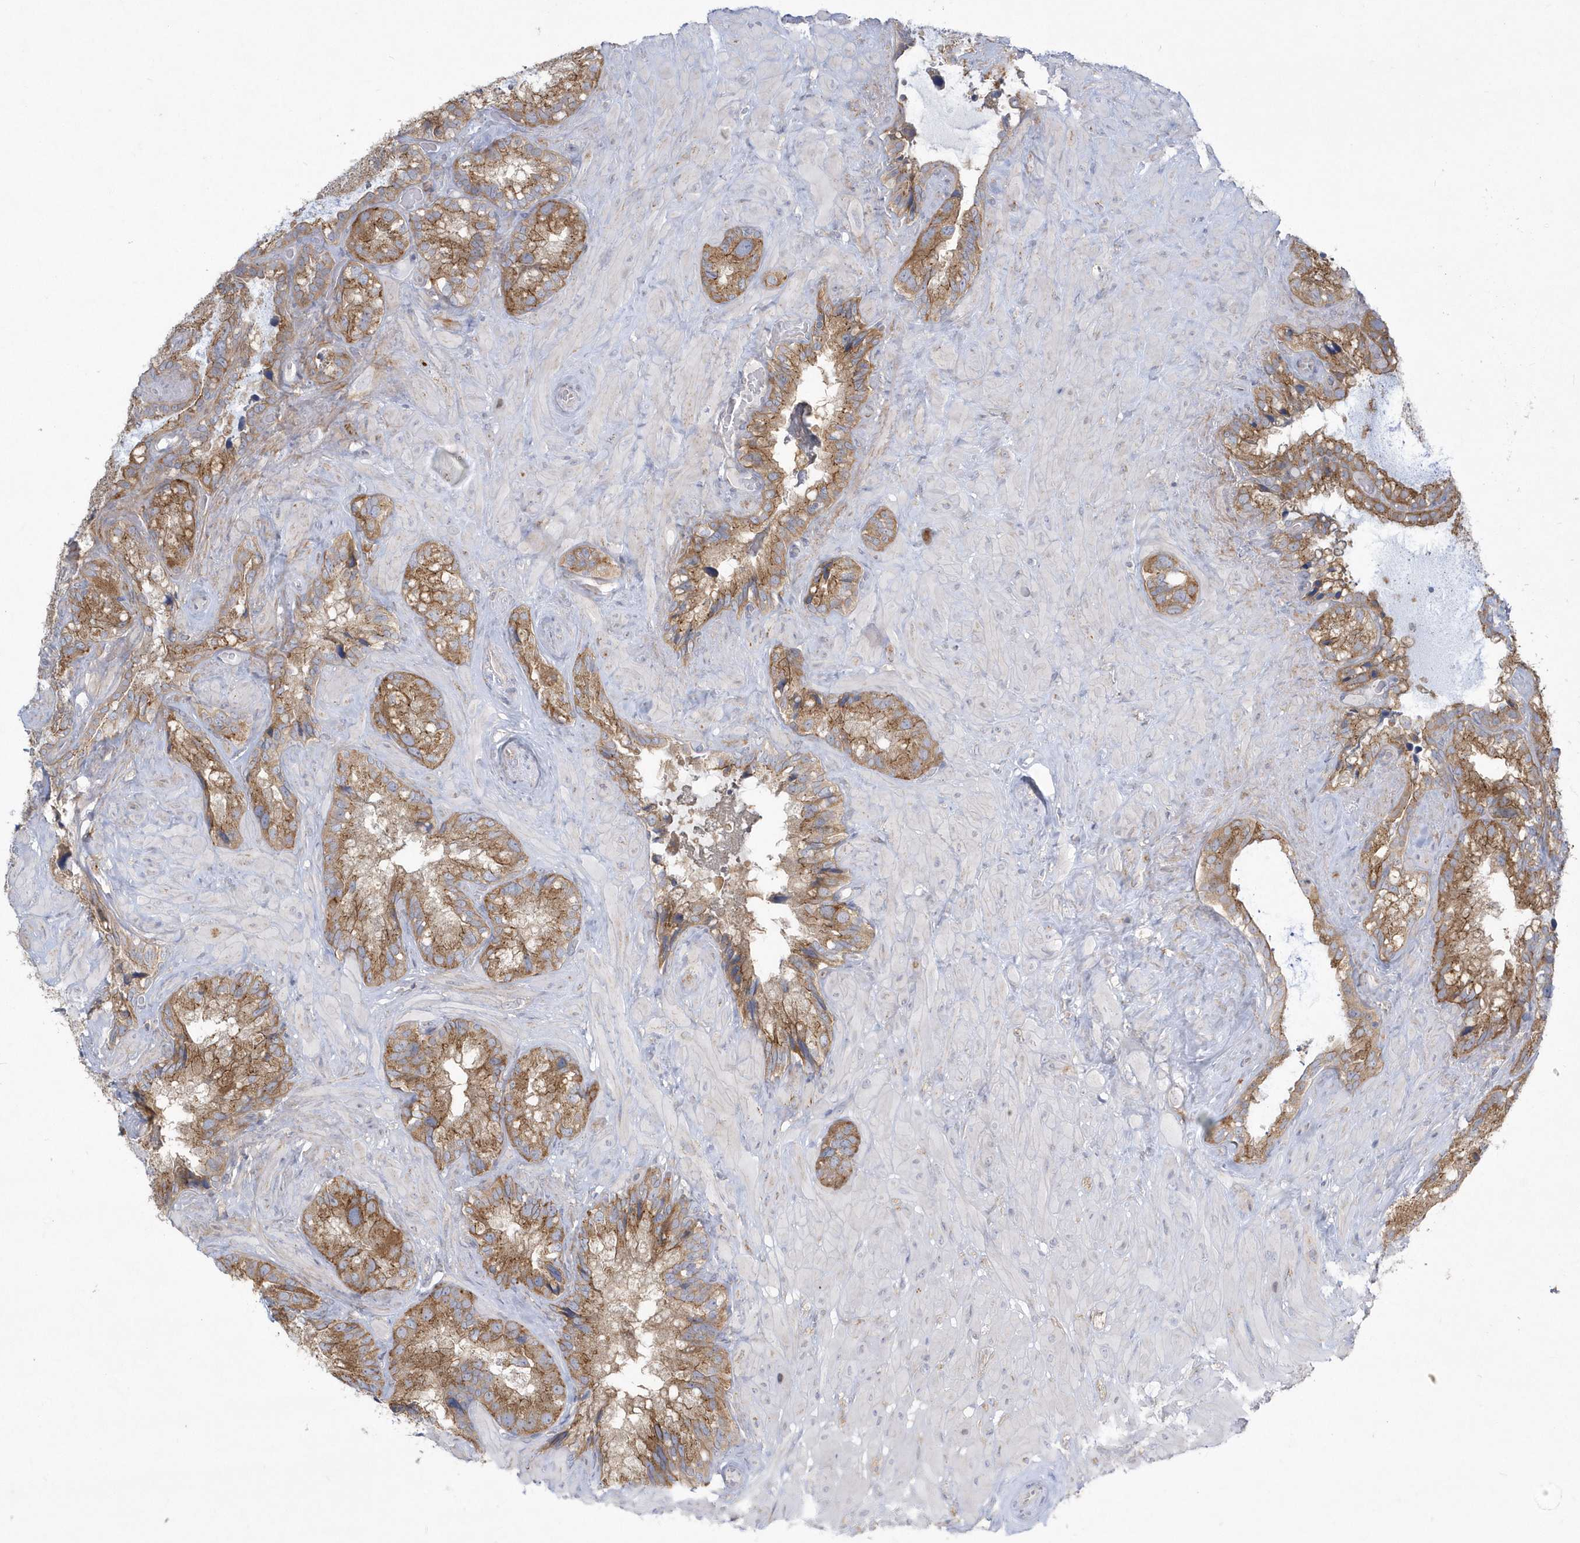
{"staining": {"intensity": "moderate", "quantity": ">75%", "location": "cytoplasmic/membranous"}, "tissue": "seminal vesicle", "cell_type": "Glandular cells", "image_type": "normal", "snomed": [{"axis": "morphology", "description": "Normal tissue, NOS"}, {"axis": "topography", "description": "Prostate"}, {"axis": "topography", "description": "Seminal veicle"}], "caption": "A high-resolution image shows immunohistochemistry (IHC) staining of normal seminal vesicle, which demonstrates moderate cytoplasmic/membranous expression in approximately >75% of glandular cells.", "gene": "DNAJC18", "patient": {"sex": "male", "age": 68}}